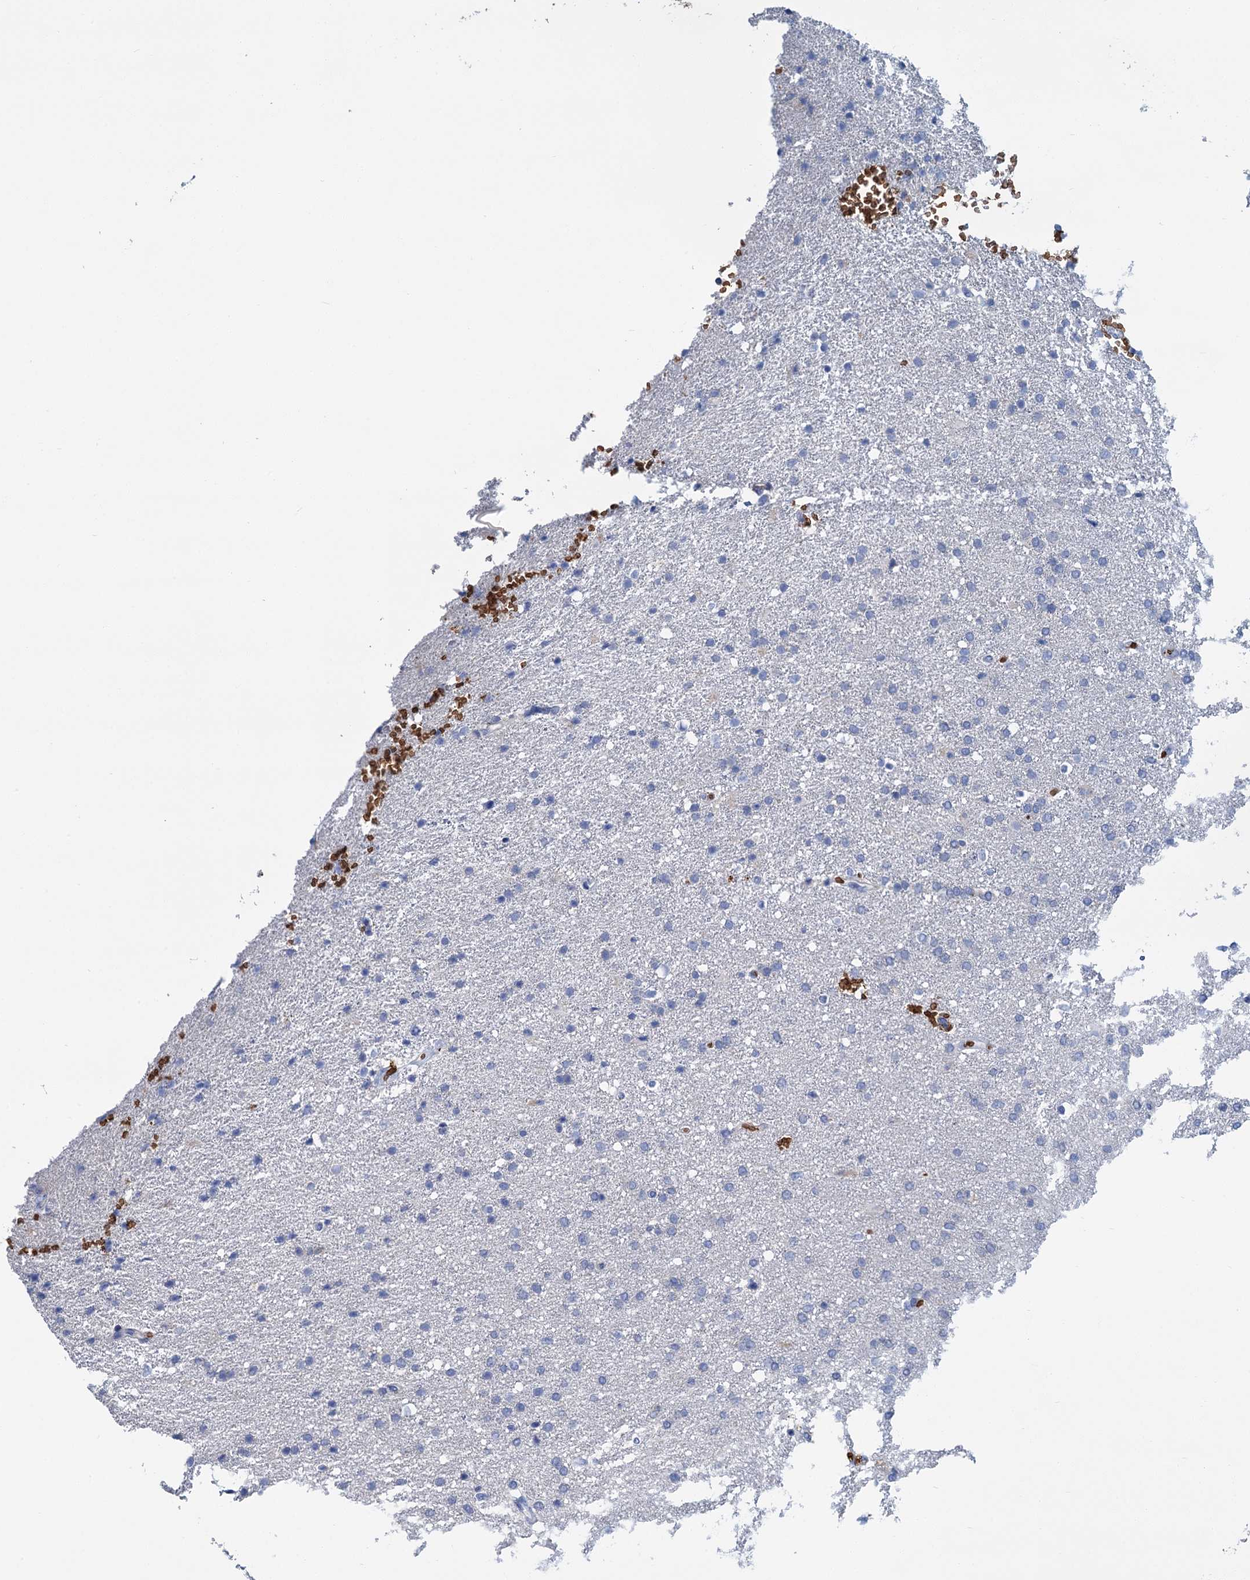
{"staining": {"intensity": "negative", "quantity": "none", "location": "none"}, "tissue": "glioma", "cell_type": "Tumor cells", "image_type": "cancer", "snomed": [{"axis": "morphology", "description": "Glioma, malignant, High grade"}, {"axis": "topography", "description": "Brain"}], "caption": "This is a photomicrograph of immunohistochemistry staining of glioma, which shows no staining in tumor cells.", "gene": "ATG2A", "patient": {"sex": "male", "age": 72}}